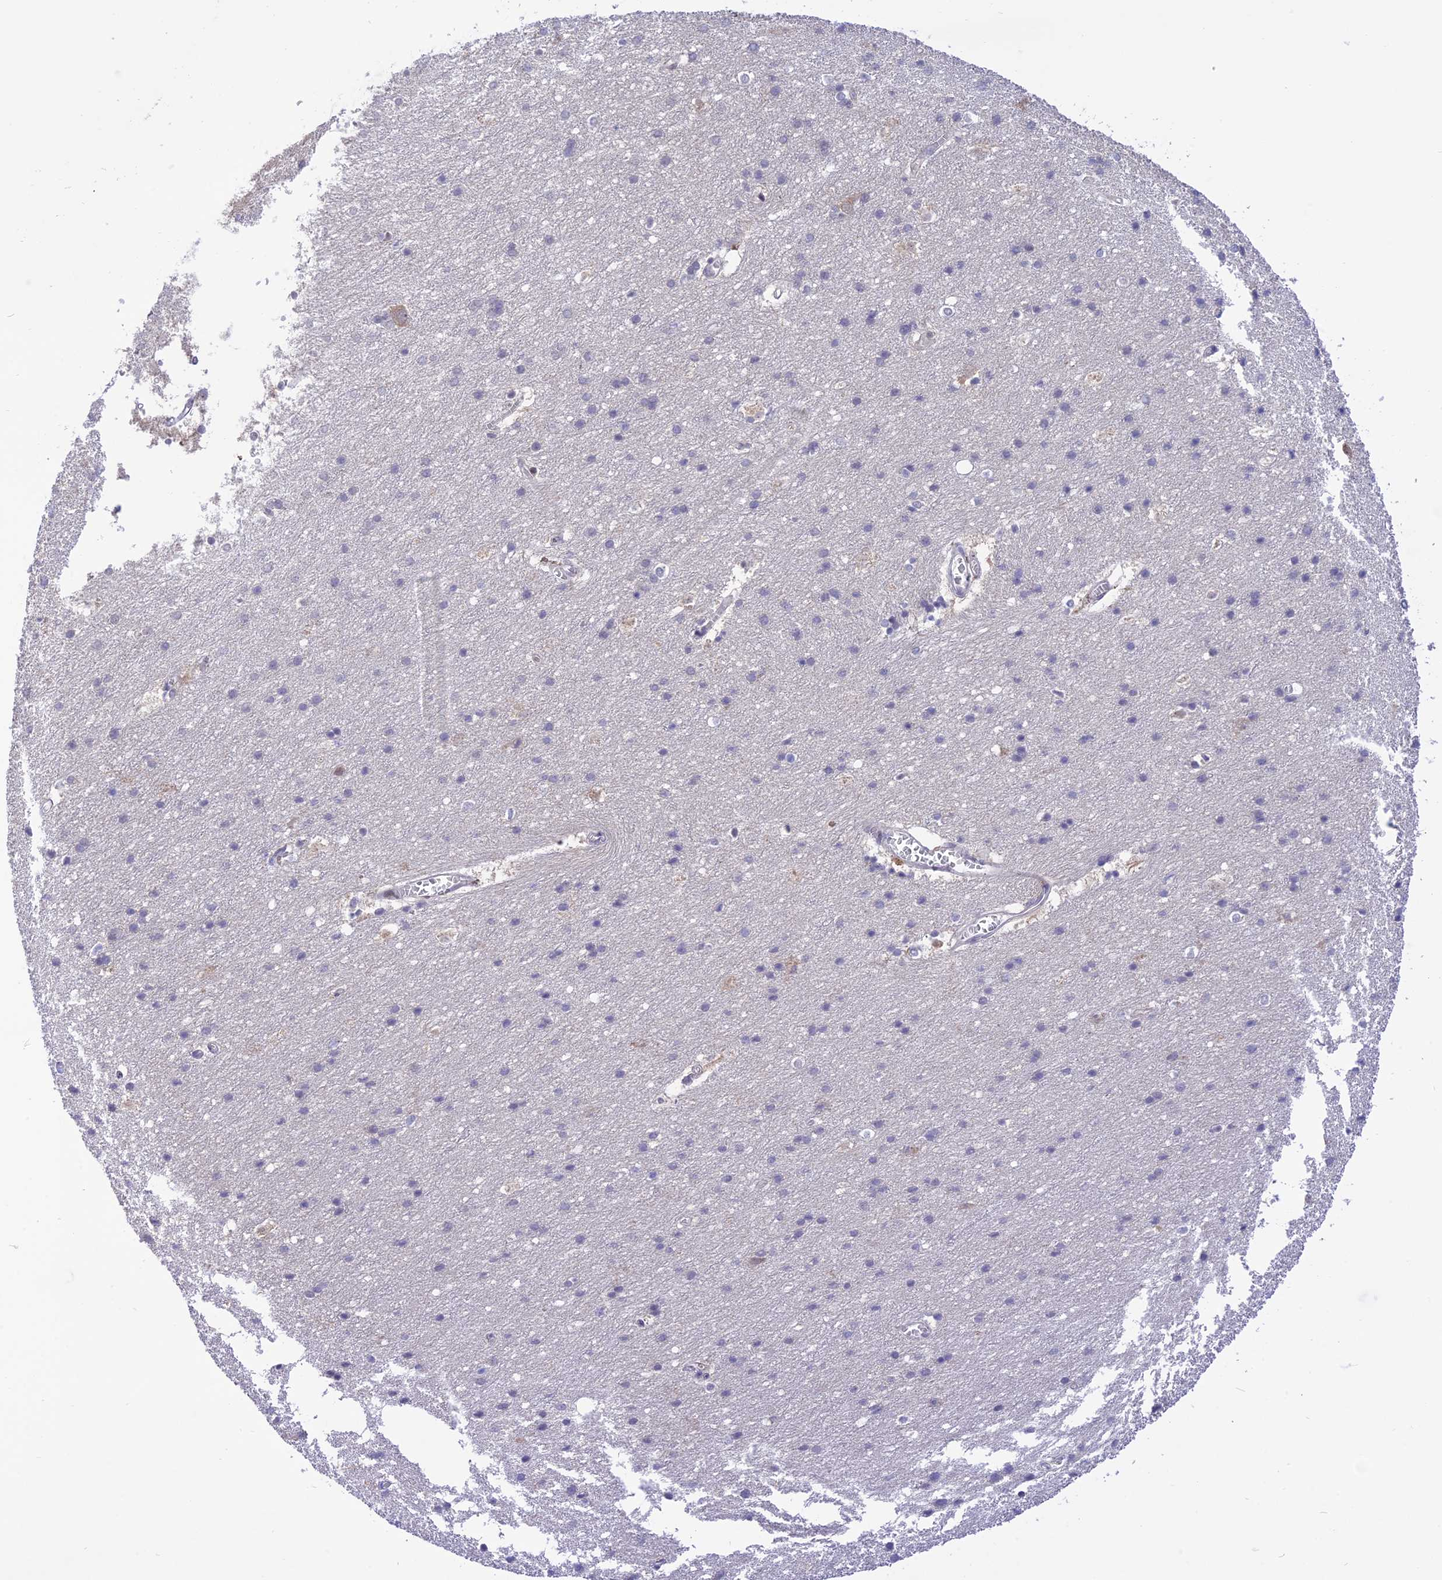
{"staining": {"intensity": "moderate", "quantity": "25%-75%", "location": "cytoplasmic/membranous"}, "tissue": "cerebral cortex", "cell_type": "Endothelial cells", "image_type": "normal", "snomed": [{"axis": "morphology", "description": "Normal tissue, NOS"}, {"axis": "topography", "description": "Cerebral cortex"}], "caption": "A brown stain labels moderate cytoplasmic/membranous positivity of a protein in endothelial cells of unremarkable human cerebral cortex. (DAB = brown stain, brightfield microscopy at high magnification).", "gene": "ZNF837", "patient": {"sex": "male", "age": 54}}